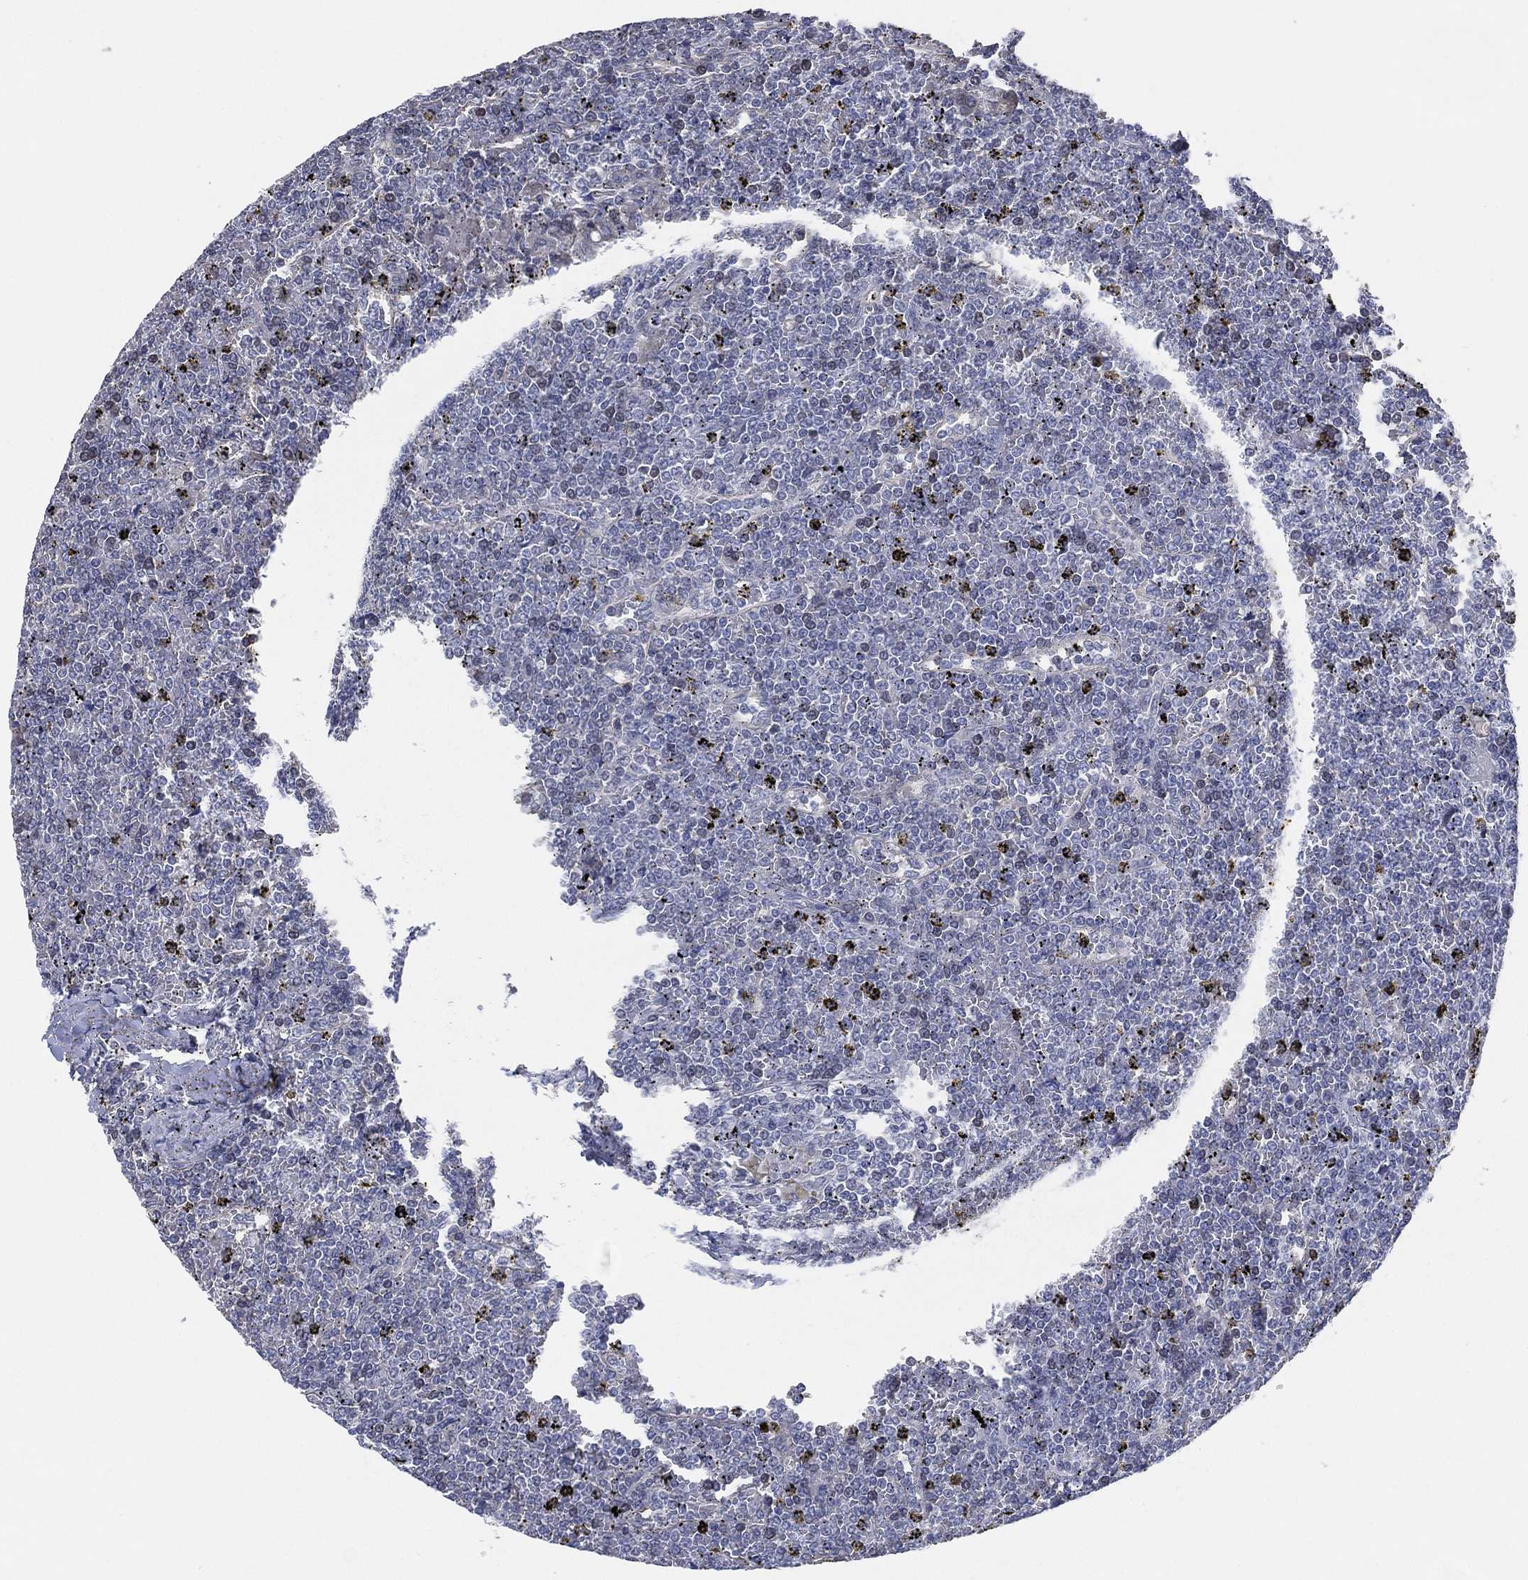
{"staining": {"intensity": "strong", "quantity": "<25%", "location": "nuclear"}, "tissue": "lymphoma", "cell_type": "Tumor cells", "image_type": "cancer", "snomed": [{"axis": "morphology", "description": "Malignant lymphoma, non-Hodgkin's type, Low grade"}, {"axis": "topography", "description": "Spleen"}], "caption": "Human malignant lymphoma, non-Hodgkin's type (low-grade) stained with a protein marker exhibits strong staining in tumor cells.", "gene": "CFTR", "patient": {"sex": "female", "age": 19}}